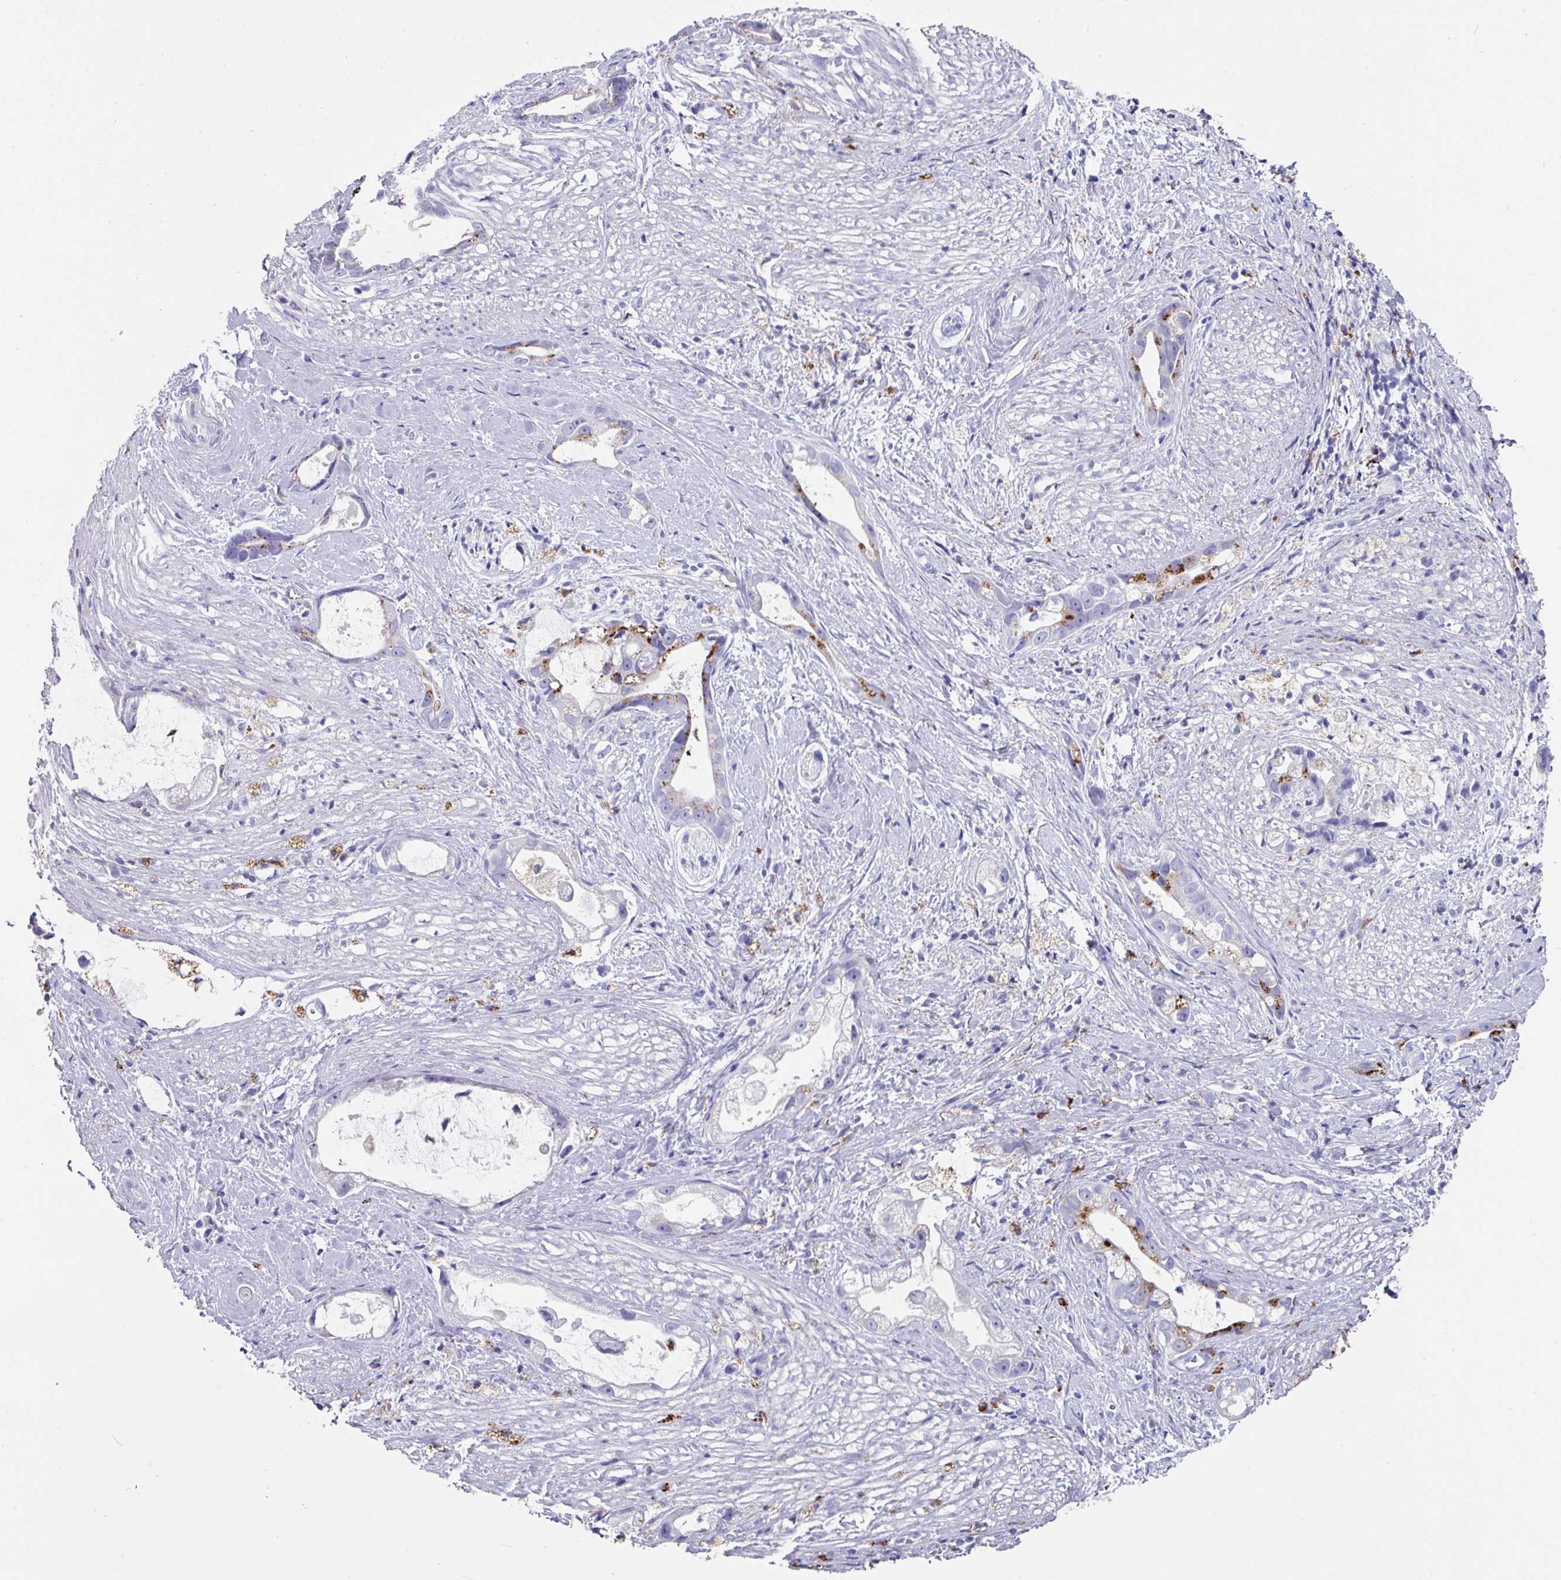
{"staining": {"intensity": "moderate", "quantity": "<25%", "location": "cytoplasmic/membranous"}, "tissue": "stomach cancer", "cell_type": "Tumor cells", "image_type": "cancer", "snomed": [{"axis": "morphology", "description": "Adenocarcinoma, NOS"}, {"axis": "topography", "description": "Stomach"}], "caption": "Stomach cancer stained with a brown dye demonstrates moderate cytoplasmic/membranous positive staining in approximately <25% of tumor cells.", "gene": "CPVL", "patient": {"sex": "male", "age": 55}}